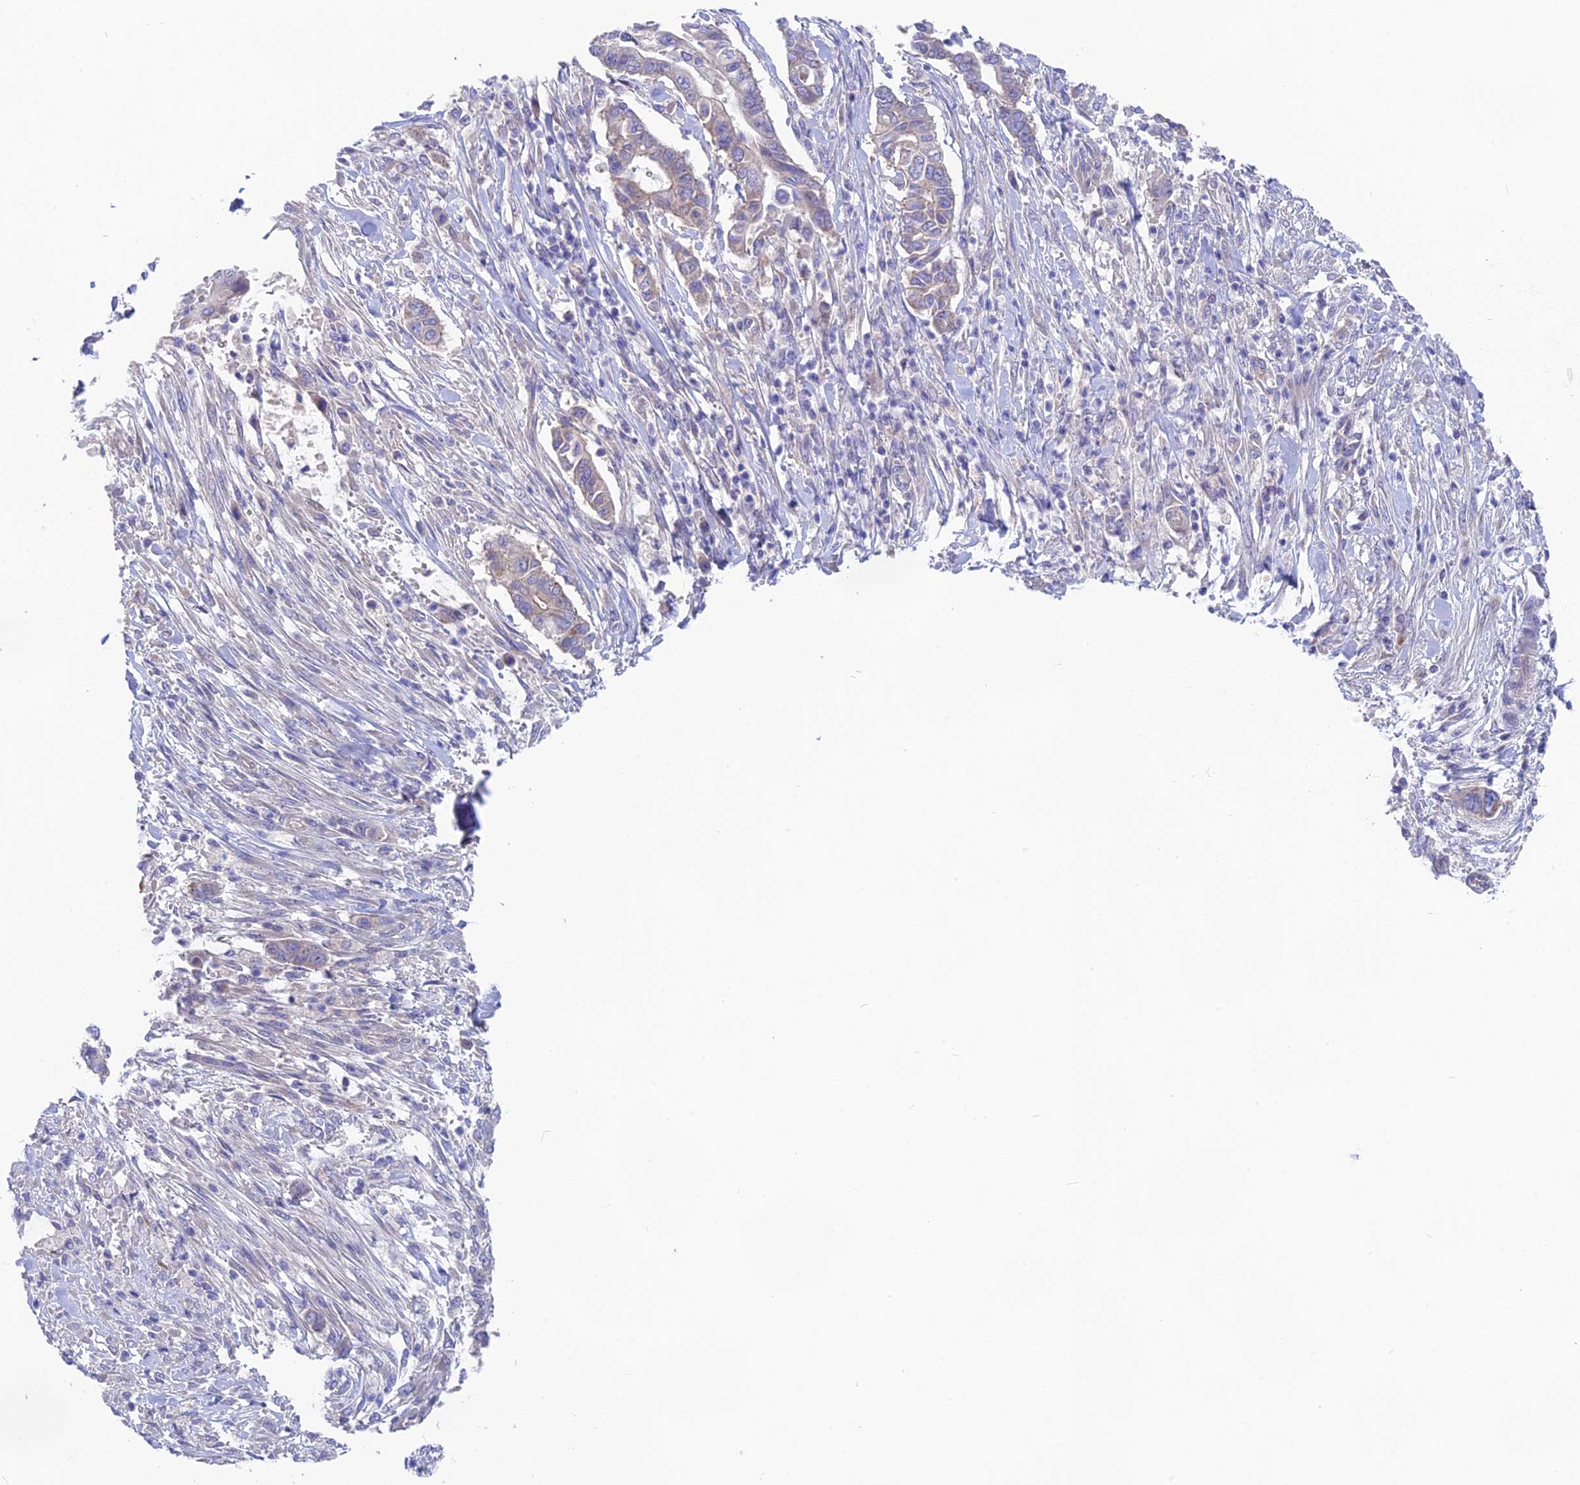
{"staining": {"intensity": "negative", "quantity": "none", "location": "none"}, "tissue": "pancreatic cancer", "cell_type": "Tumor cells", "image_type": "cancer", "snomed": [{"axis": "morphology", "description": "Adenocarcinoma, NOS"}, {"axis": "topography", "description": "Pancreas"}], "caption": "There is no significant expression in tumor cells of pancreatic cancer (adenocarcinoma).", "gene": "TENT4B", "patient": {"sex": "male", "age": 68}}